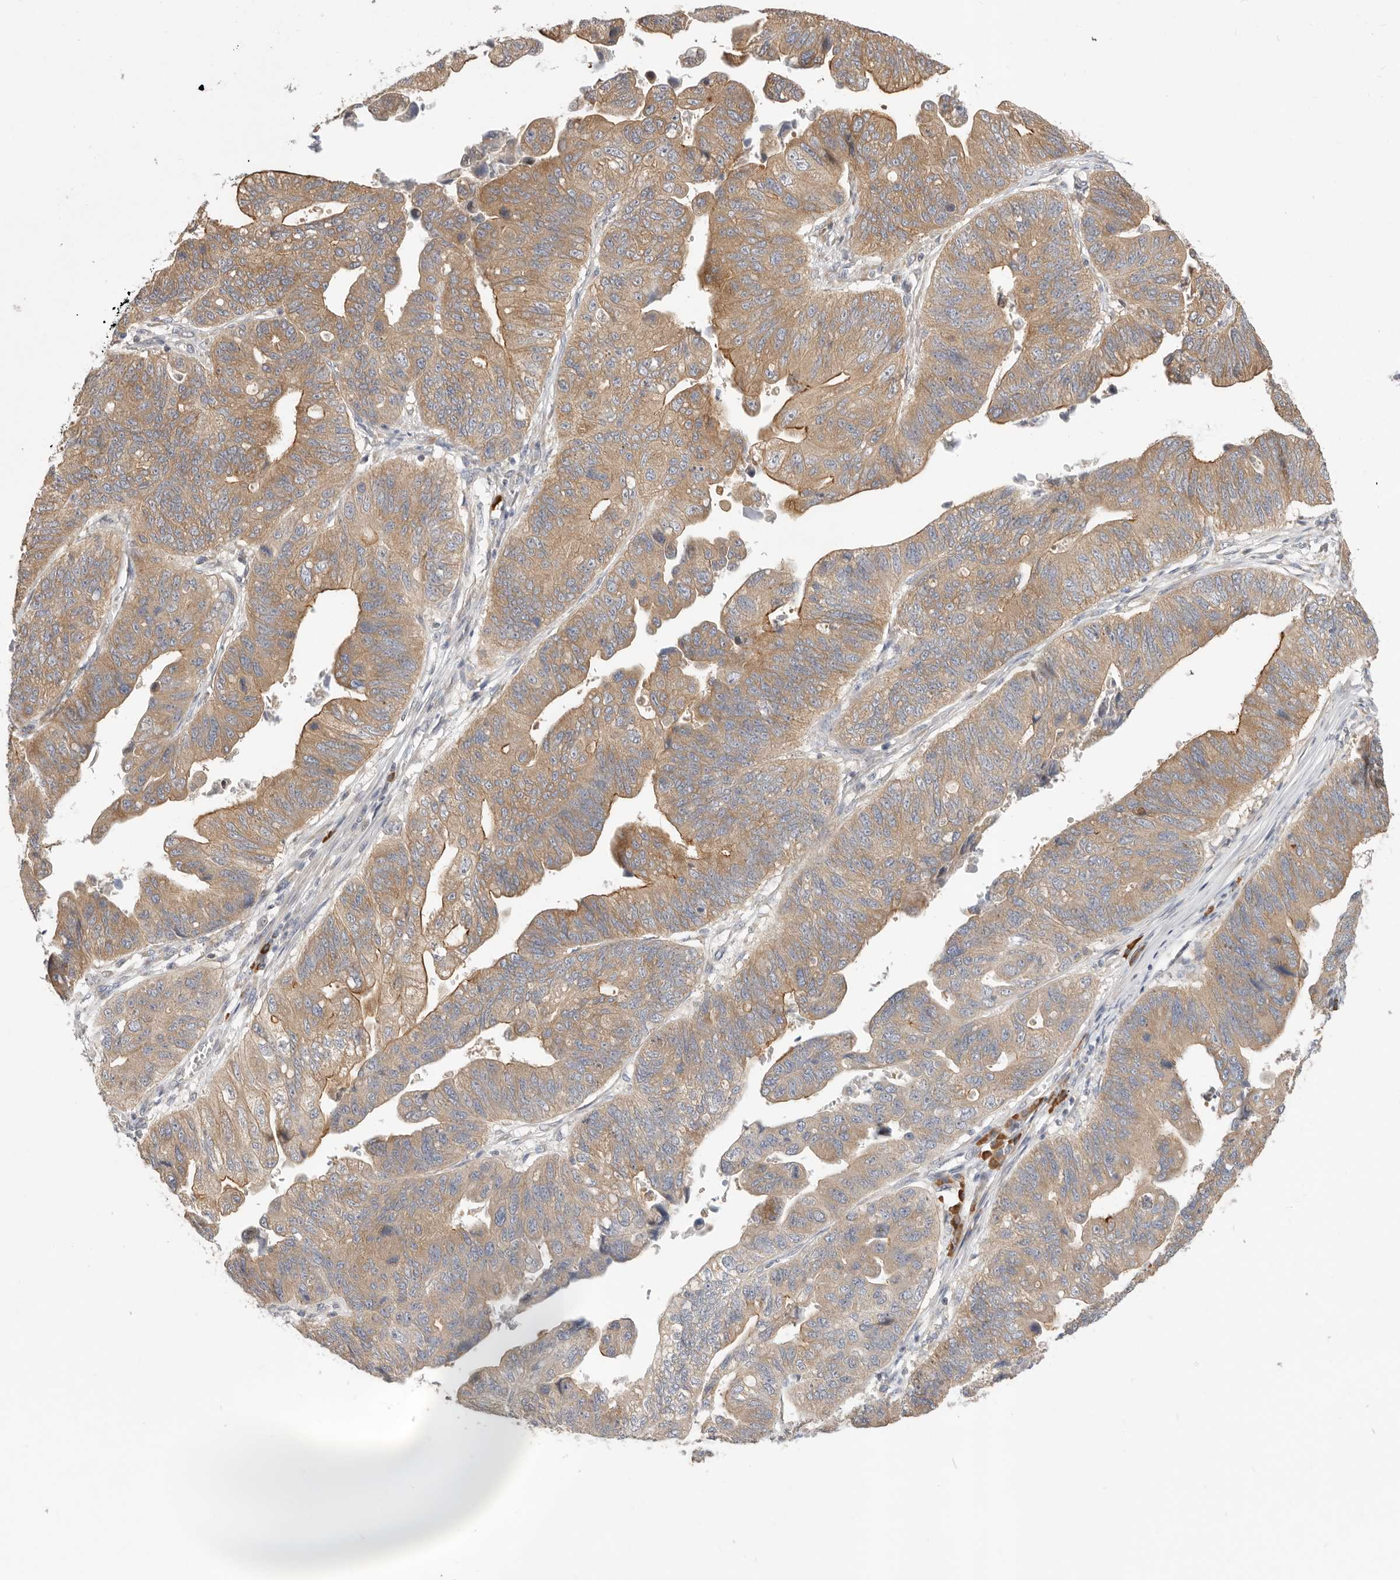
{"staining": {"intensity": "moderate", "quantity": ">75%", "location": "cytoplasmic/membranous"}, "tissue": "stomach cancer", "cell_type": "Tumor cells", "image_type": "cancer", "snomed": [{"axis": "morphology", "description": "Adenocarcinoma, NOS"}, {"axis": "topography", "description": "Stomach"}], "caption": "Immunohistochemical staining of human adenocarcinoma (stomach) exhibits medium levels of moderate cytoplasmic/membranous protein expression in approximately >75% of tumor cells. Using DAB (brown) and hematoxylin (blue) stains, captured at high magnification using brightfield microscopy.", "gene": "USH1C", "patient": {"sex": "male", "age": 59}}